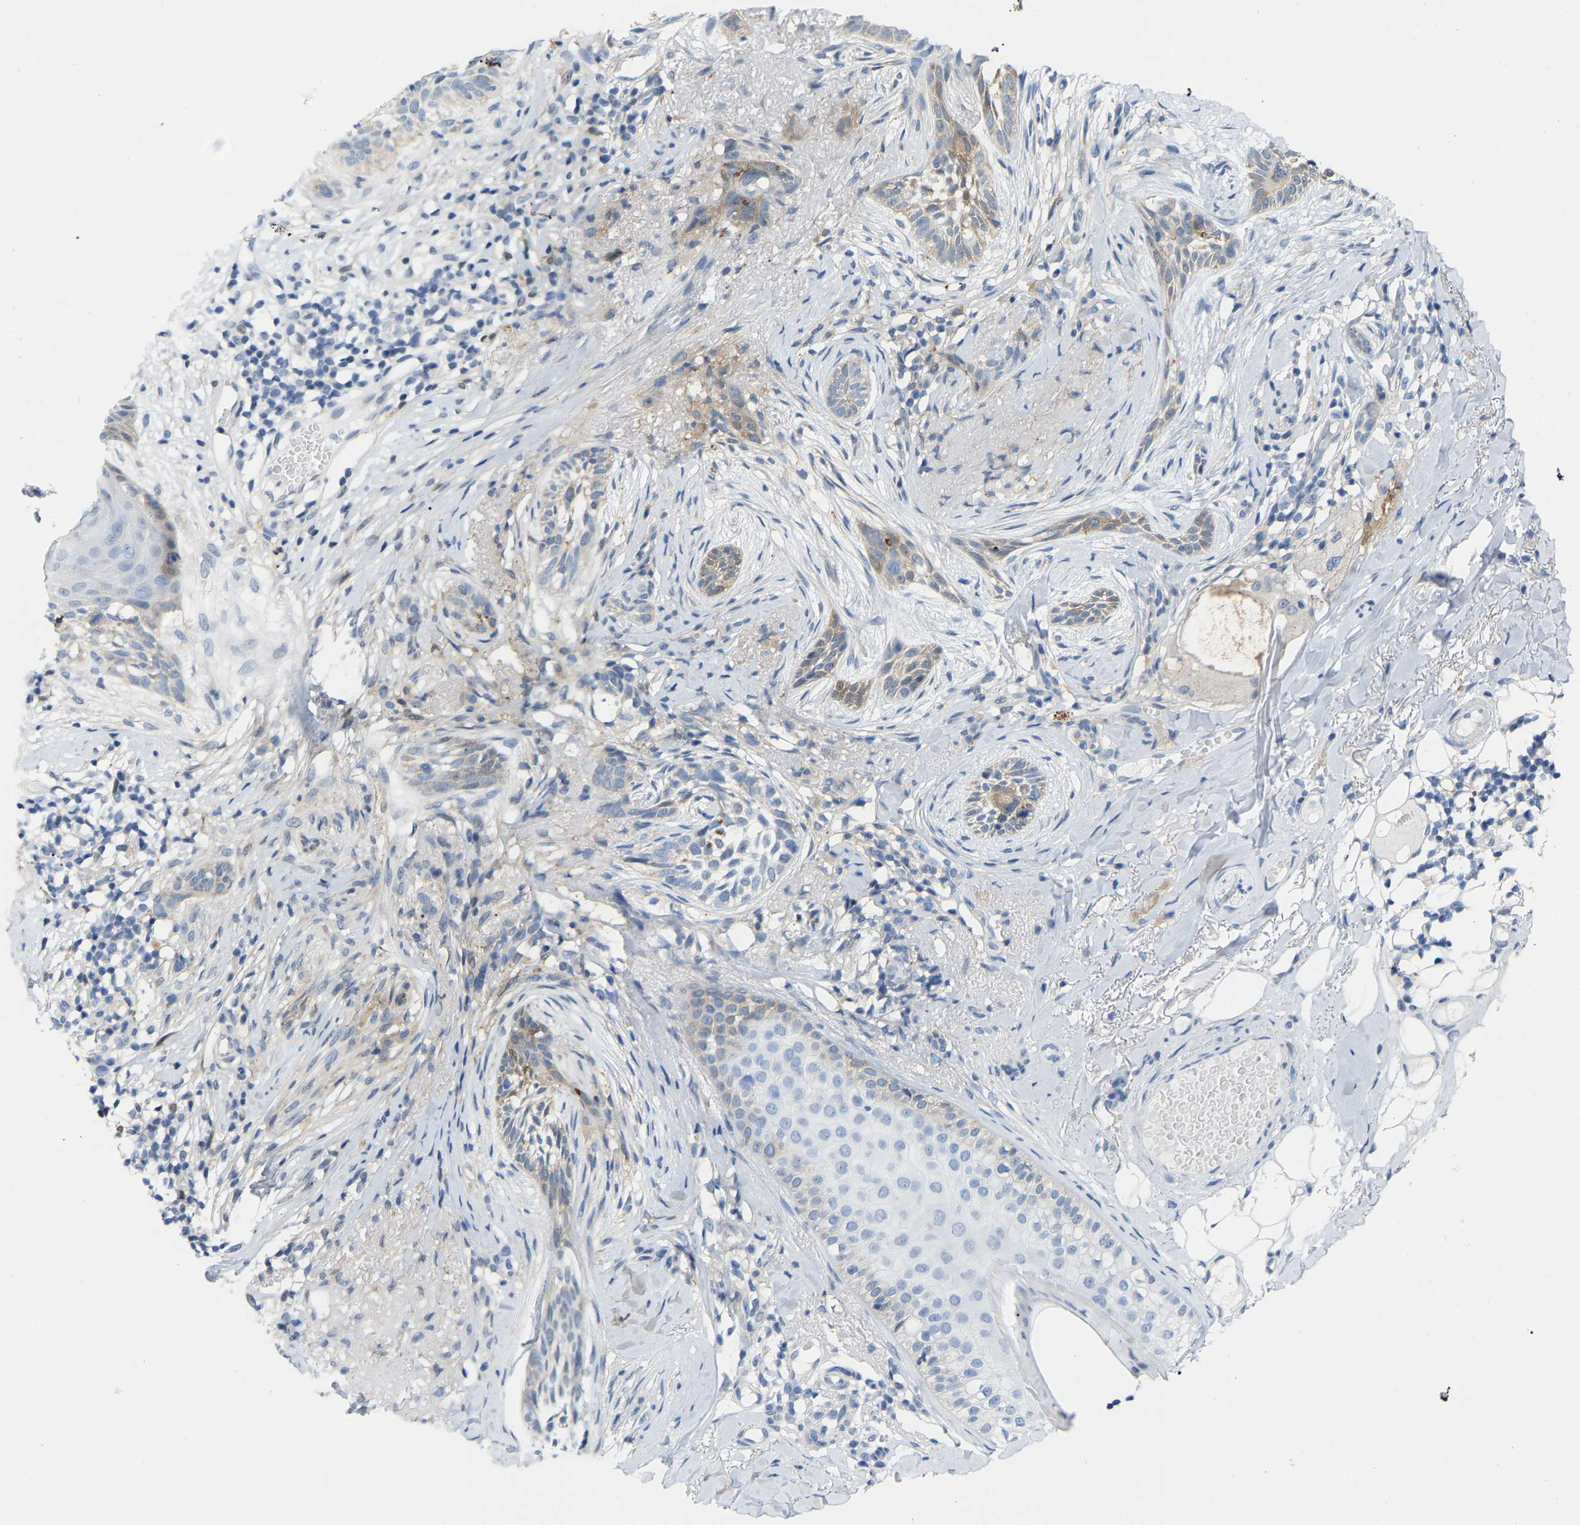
{"staining": {"intensity": "weak", "quantity": "25%-75%", "location": "cytoplasmic/membranous"}, "tissue": "skin cancer", "cell_type": "Tumor cells", "image_type": "cancer", "snomed": [{"axis": "morphology", "description": "Basal cell carcinoma"}, {"axis": "topography", "description": "Skin"}], "caption": "Immunohistochemical staining of skin cancer exhibits weak cytoplasmic/membranous protein expression in approximately 25%-75% of tumor cells.", "gene": "ABTB2", "patient": {"sex": "female", "age": 88}}